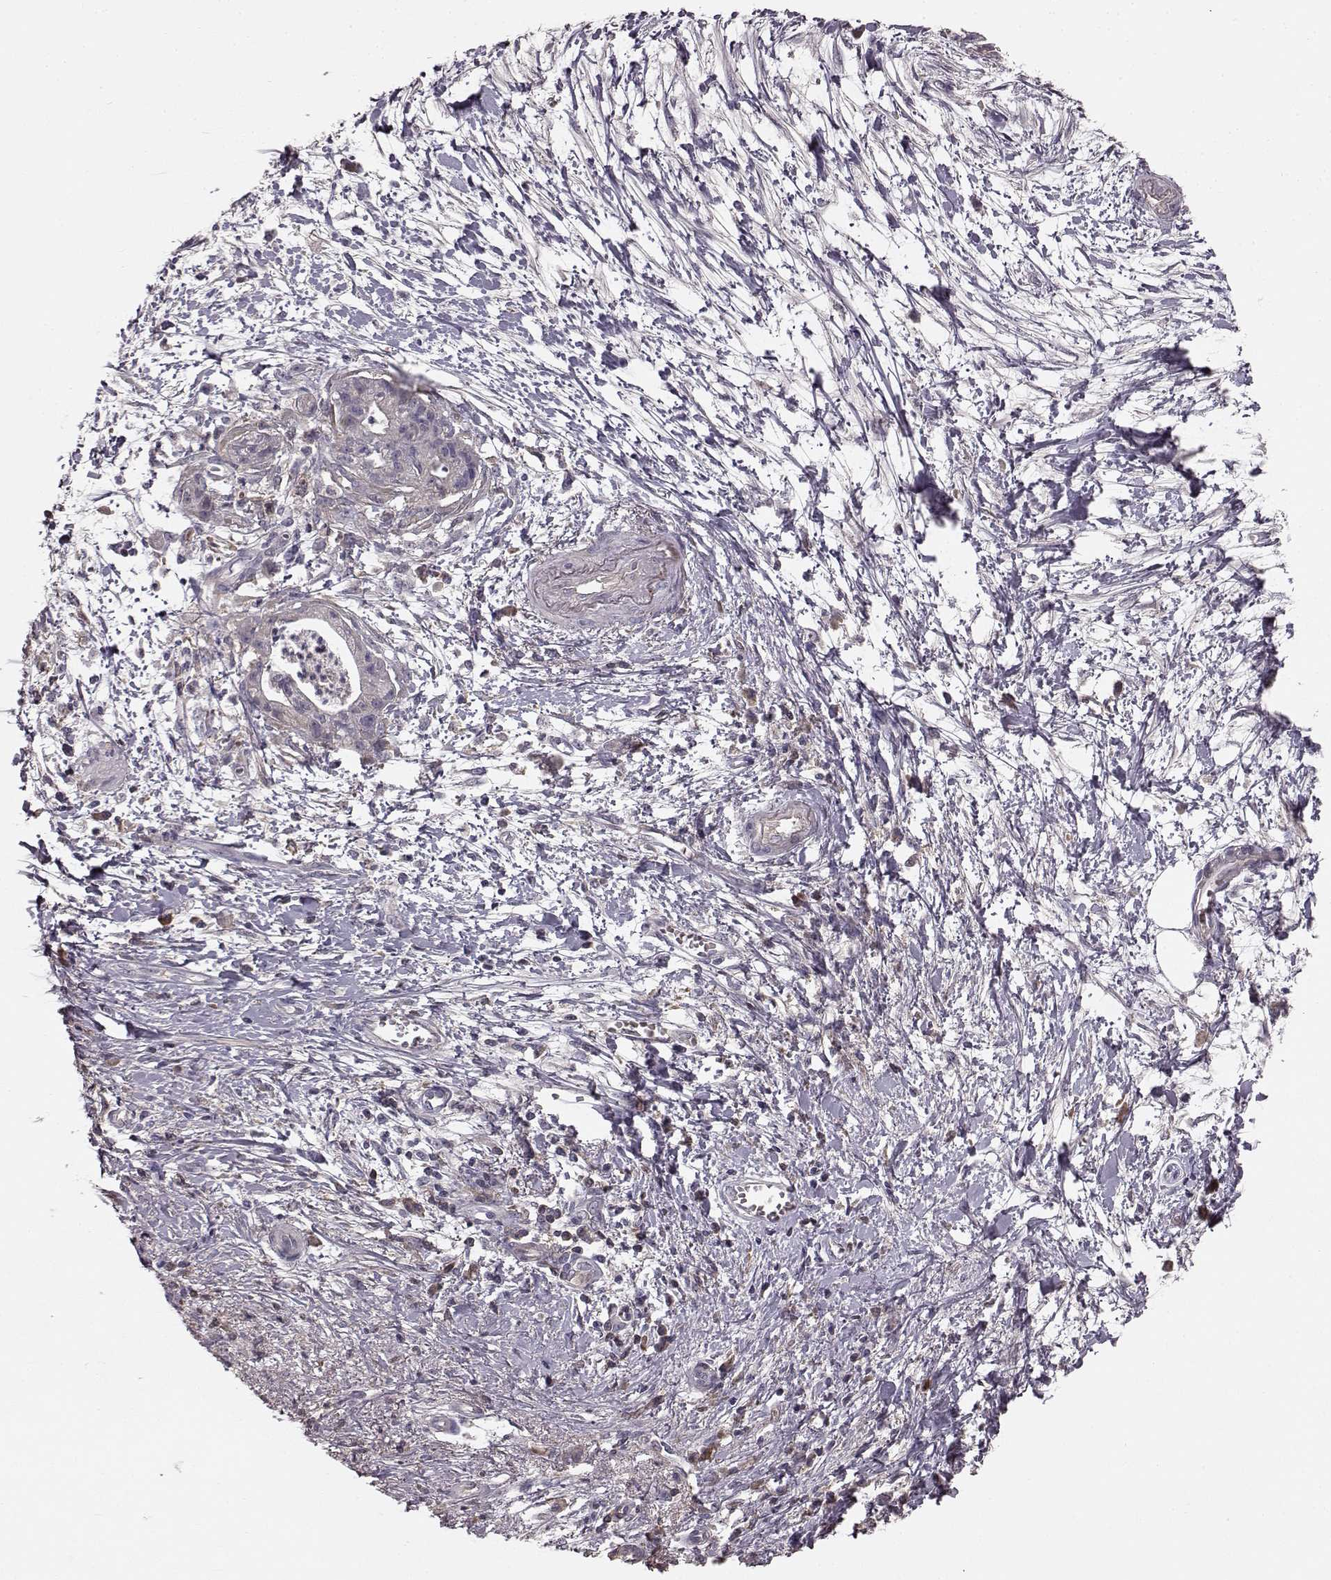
{"staining": {"intensity": "negative", "quantity": "none", "location": "none"}, "tissue": "pancreatic cancer", "cell_type": "Tumor cells", "image_type": "cancer", "snomed": [{"axis": "morphology", "description": "Normal tissue, NOS"}, {"axis": "morphology", "description": "Adenocarcinoma, NOS"}, {"axis": "topography", "description": "Lymph node"}, {"axis": "topography", "description": "Pancreas"}], "caption": "Immunohistochemical staining of human pancreatic cancer (adenocarcinoma) reveals no significant staining in tumor cells.", "gene": "SLC22A18", "patient": {"sex": "female", "age": 58}}